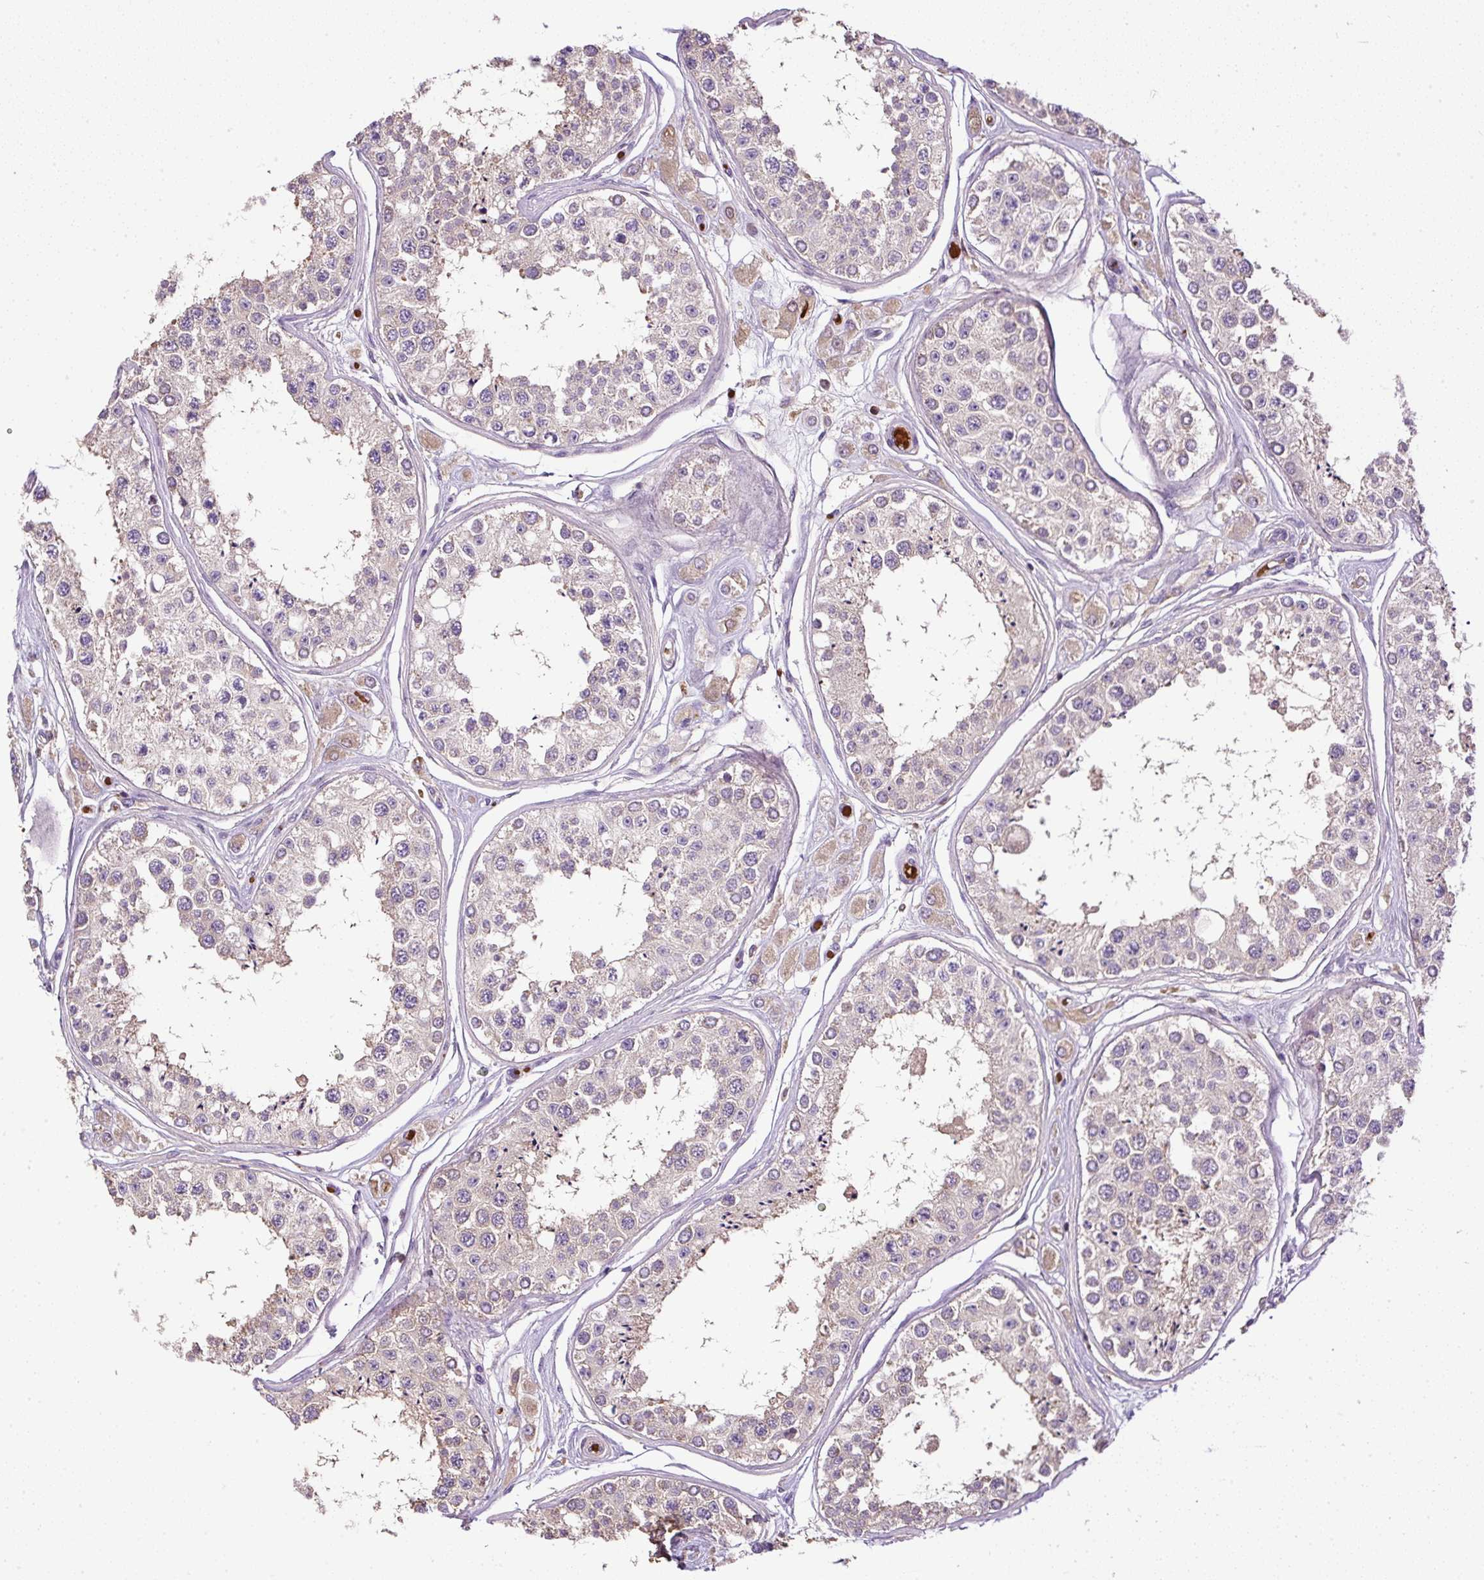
{"staining": {"intensity": "negative", "quantity": "none", "location": "none"}, "tissue": "testis", "cell_type": "Cells in seminiferous ducts", "image_type": "normal", "snomed": [{"axis": "morphology", "description": "Normal tissue, NOS"}, {"axis": "topography", "description": "Testis"}], "caption": "This is a photomicrograph of immunohistochemistry staining of normal testis, which shows no staining in cells in seminiferous ducts. Brightfield microscopy of immunohistochemistry stained with DAB (3,3'-diaminobenzidine) (brown) and hematoxylin (blue), captured at high magnification.", "gene": "CXCL13", "patient": {"sex": "male", "age": 25}}